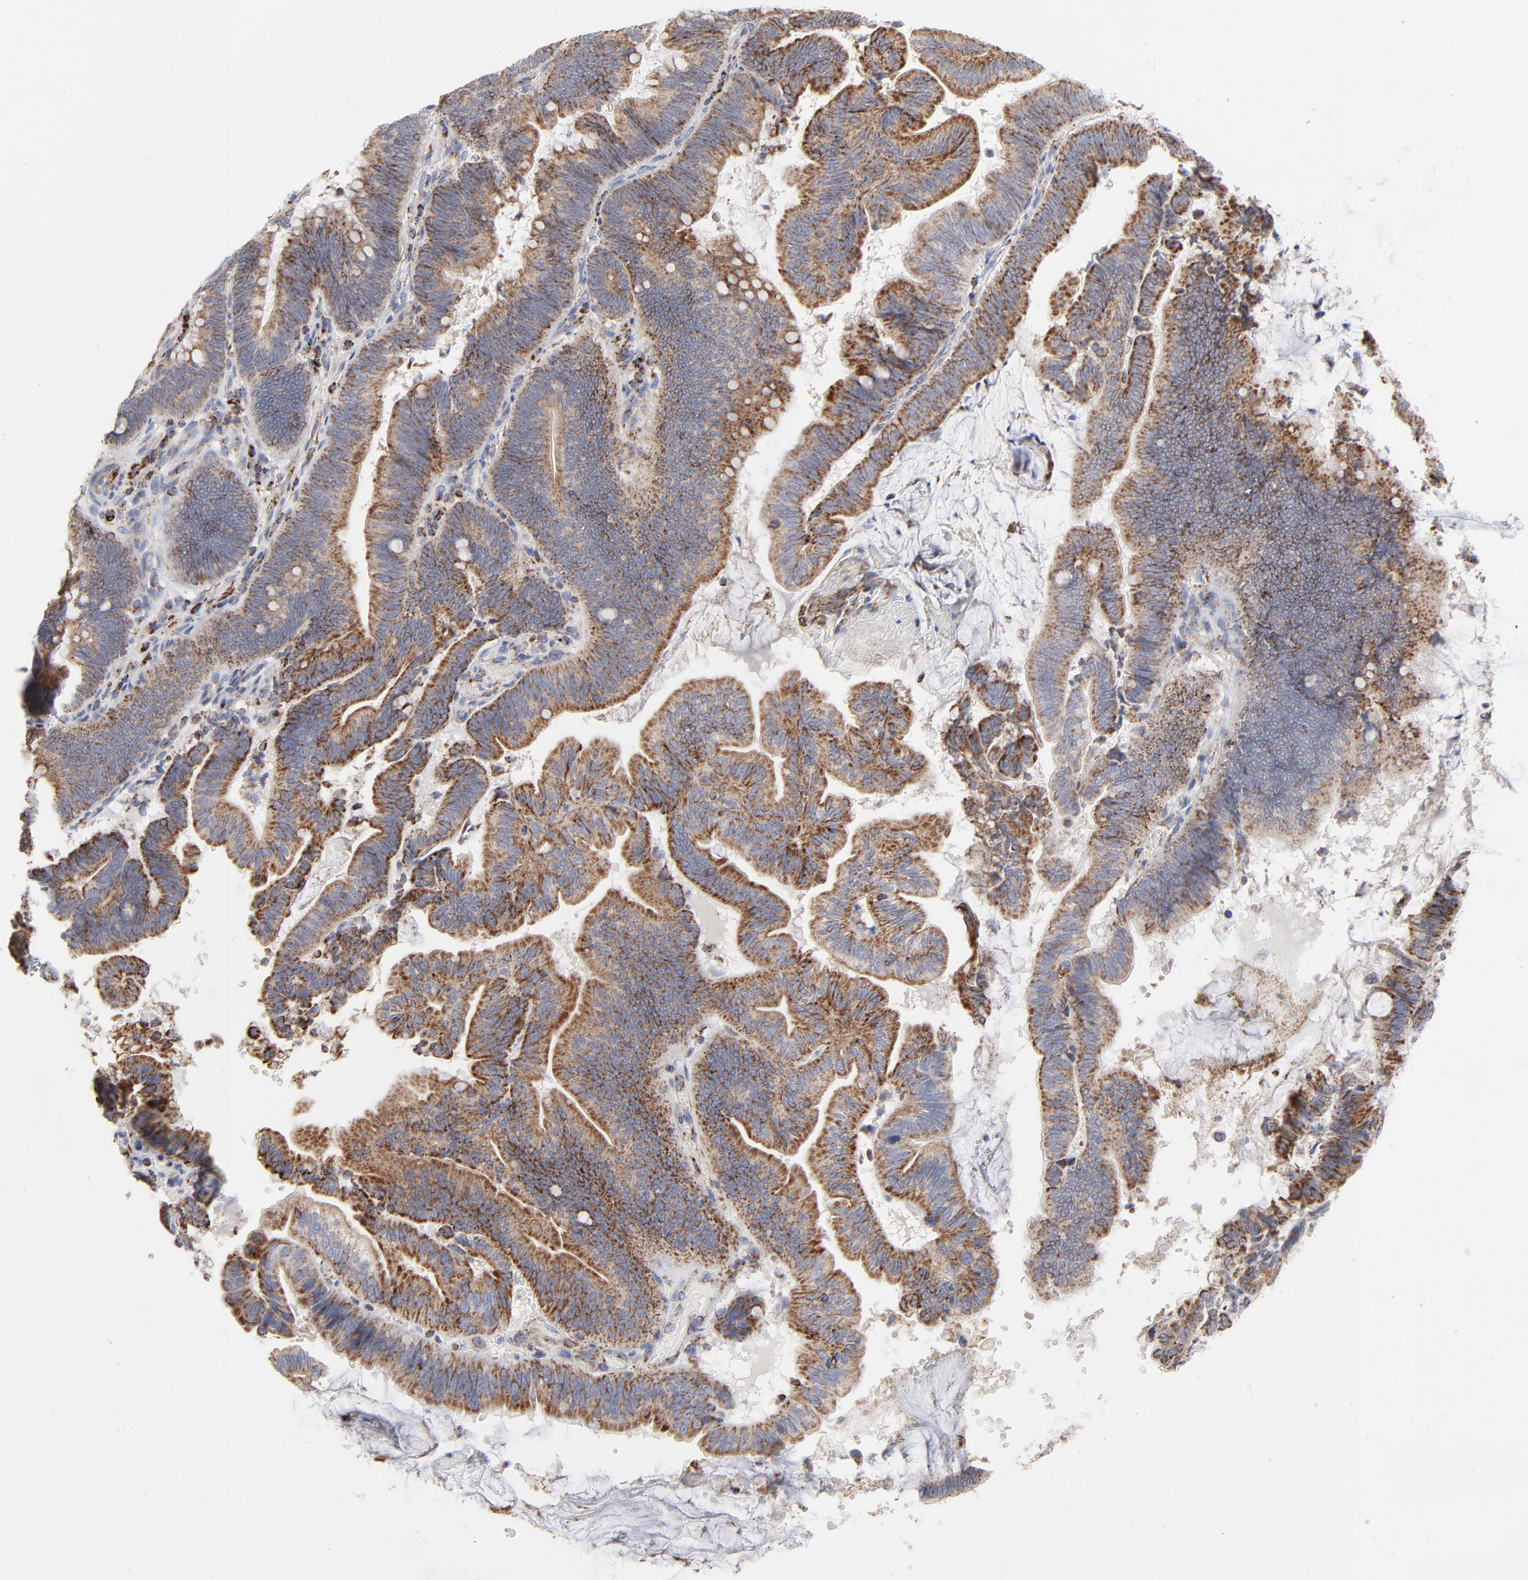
{"staining": {"intensity": "strong", "quantity": ">75%", "location": "cytoplasmic/membranous"}, "tissue": "pancreatic cancer", "cell_type": "Tumor cells", "image_type": "cancer", "snomed": [{"axis": "morphology", "description": "Adenocarcinoma, NOS"}, {"axis": "topography", "description": "Pancreas"}], "caption": "A brown stain highlights strong cytoplasmic/membranous staining of a protein in pancreatic adenocarcinoma tumor cells.", "gene": "ASB3", "patient": {"sex": "male", "age": 82}}